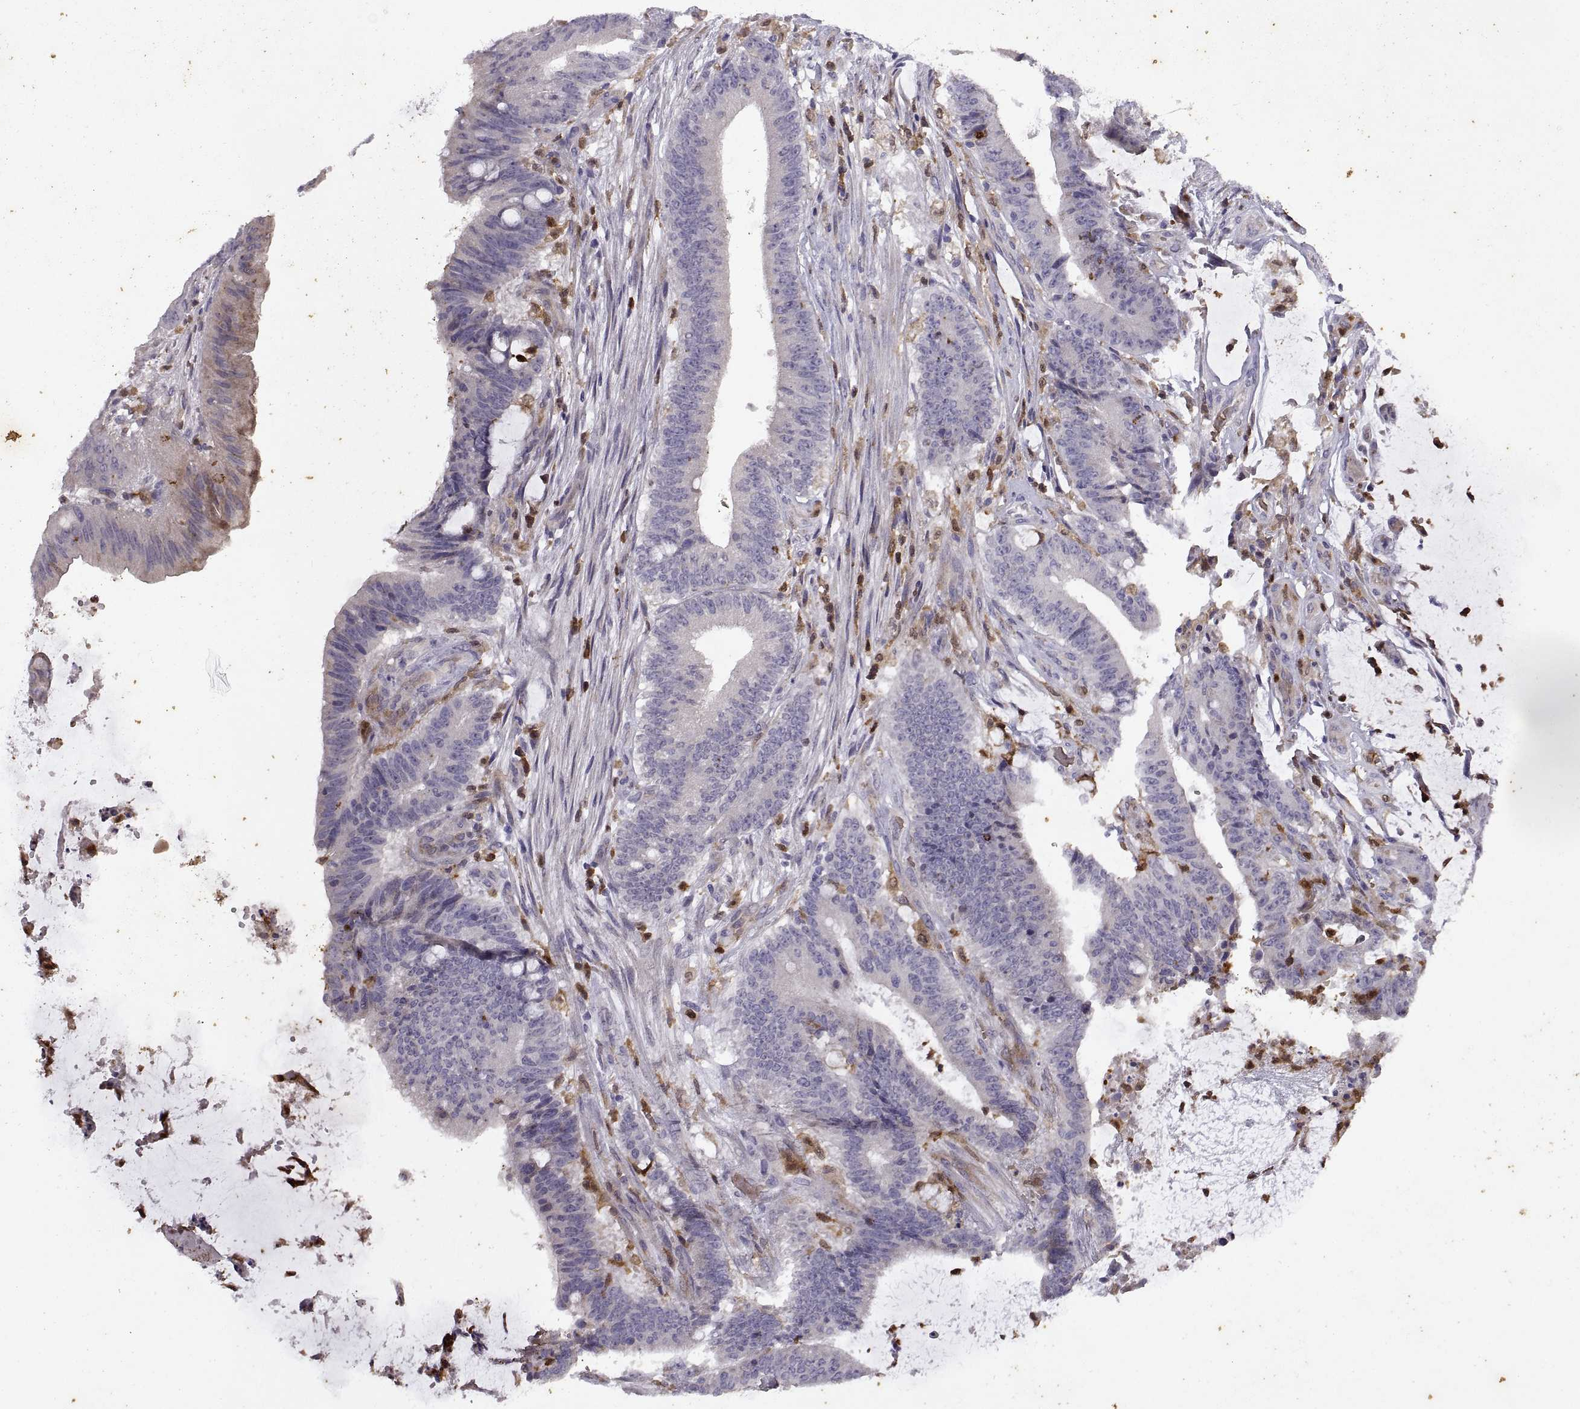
{"staining": {"intensity": "negative", "quantity": "none", "location": "none"}, "tissue": "colorectal cancer", "cell_type": "Tumor cells", "image_type": "cancer", "snomed": [{"axis": "morphology", "description": "Adenocarcinoma, NOS"}, {"axis": "topography", "description": "Colon"}], "caption": "Photomicrograph shows no protein positivity in tumor cells of adenocarcinoma (colorectal) tissue. (Immunohistochemistry, brightfield microscopy, high magnification).", "gene": "DOK3", "patient": {"sex": "female", "age": 43}}